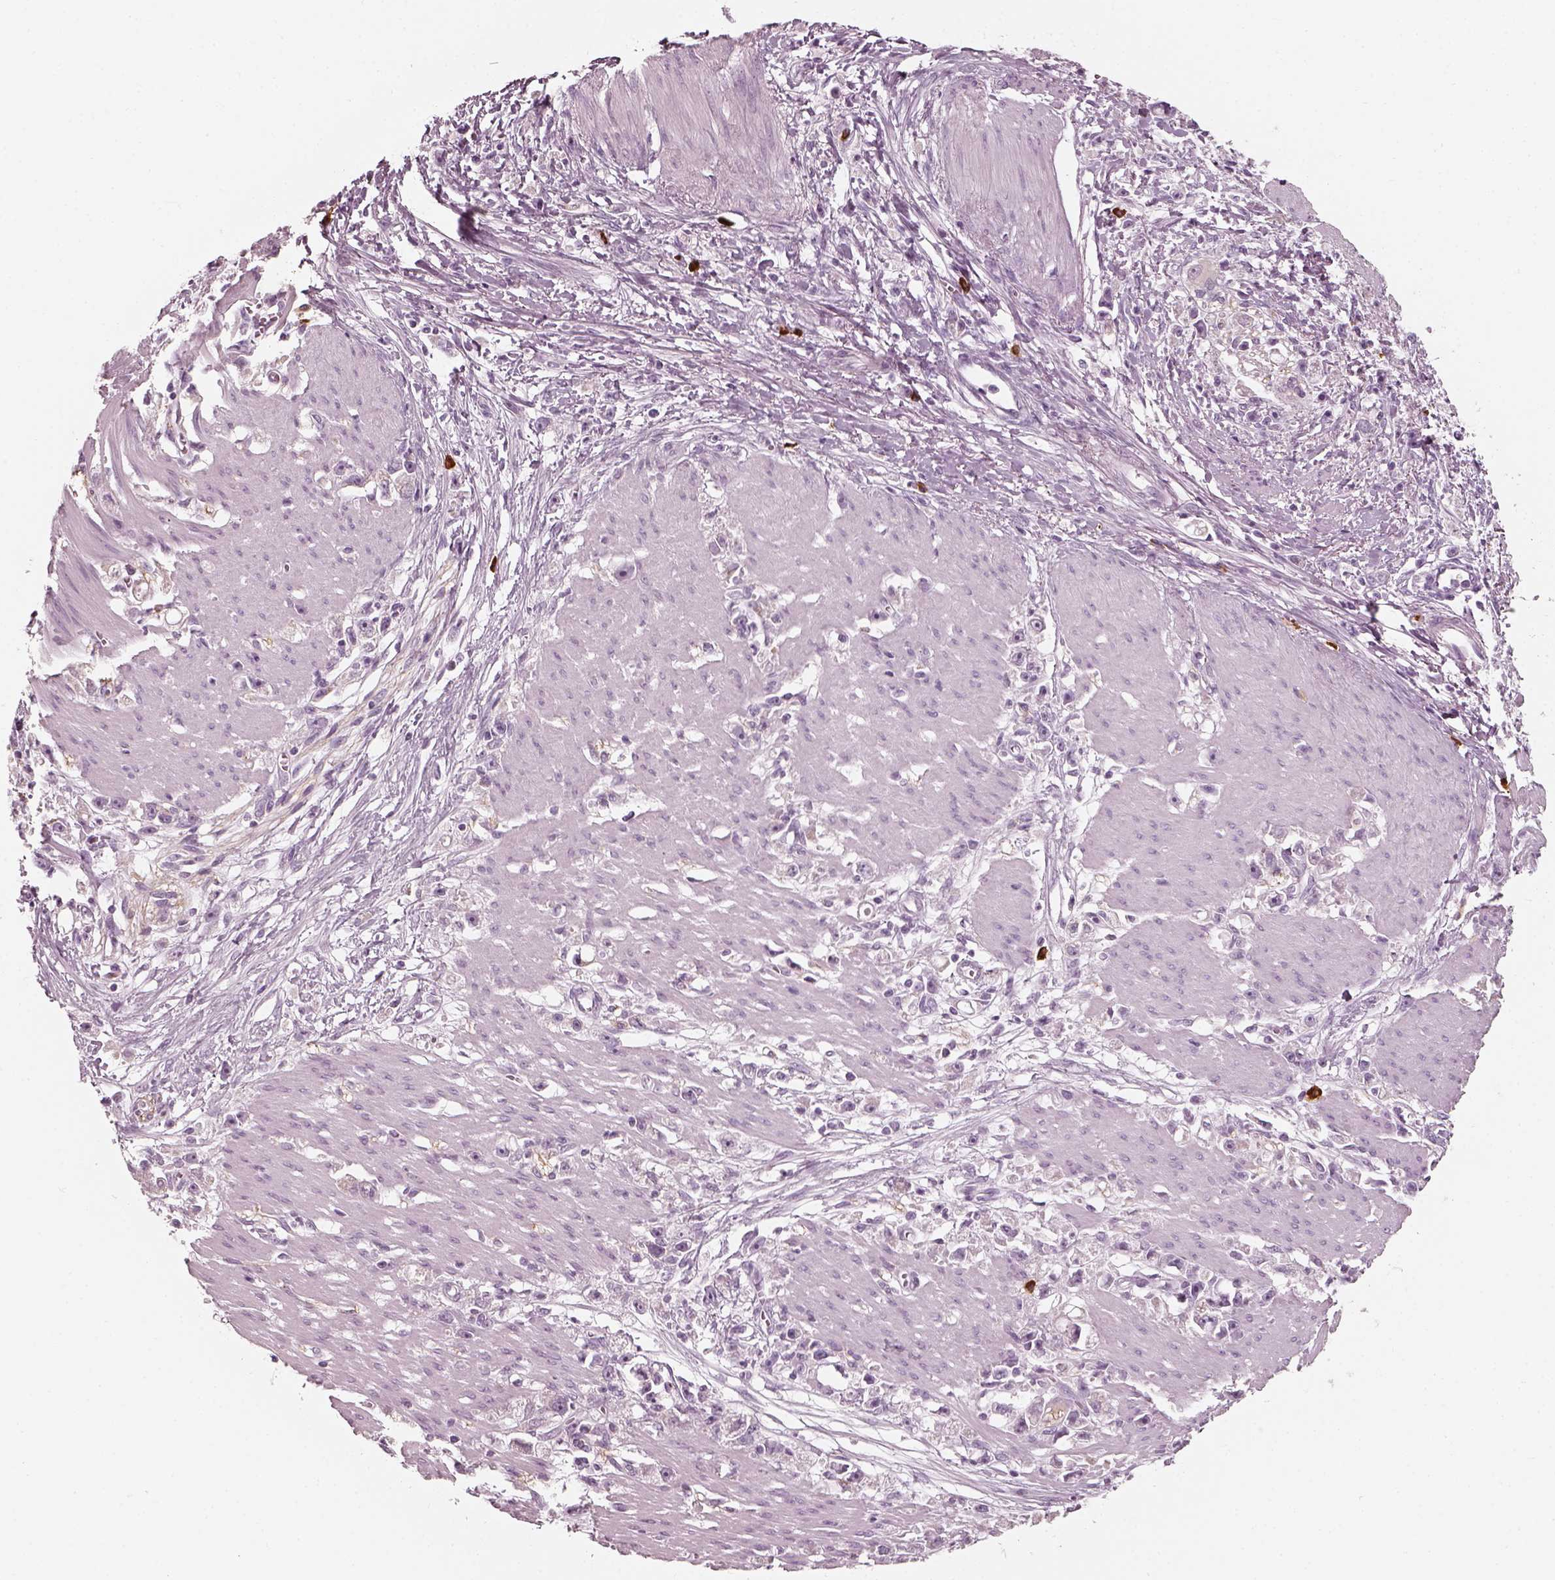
{"staining": {"intensity": "negative", "quantity": "none", "location": "none"}, "tissue": "stomach cancer", "cell_type": "Tumor cells", "image_type": "cancer", "snomed": [{"axis": "morphology", "description": "Adenocarcinoma, NOS"}, {"axis": "topography", "description": "Stomach"}], "caption": "Immunohistochemistry image of human adenocarcinoma (stomach) stained for a protein (brown), which demonstrates no positivity in tumor cells.", "gene": "CNTN1", "patient": {"sex": "female", "age": 59}}